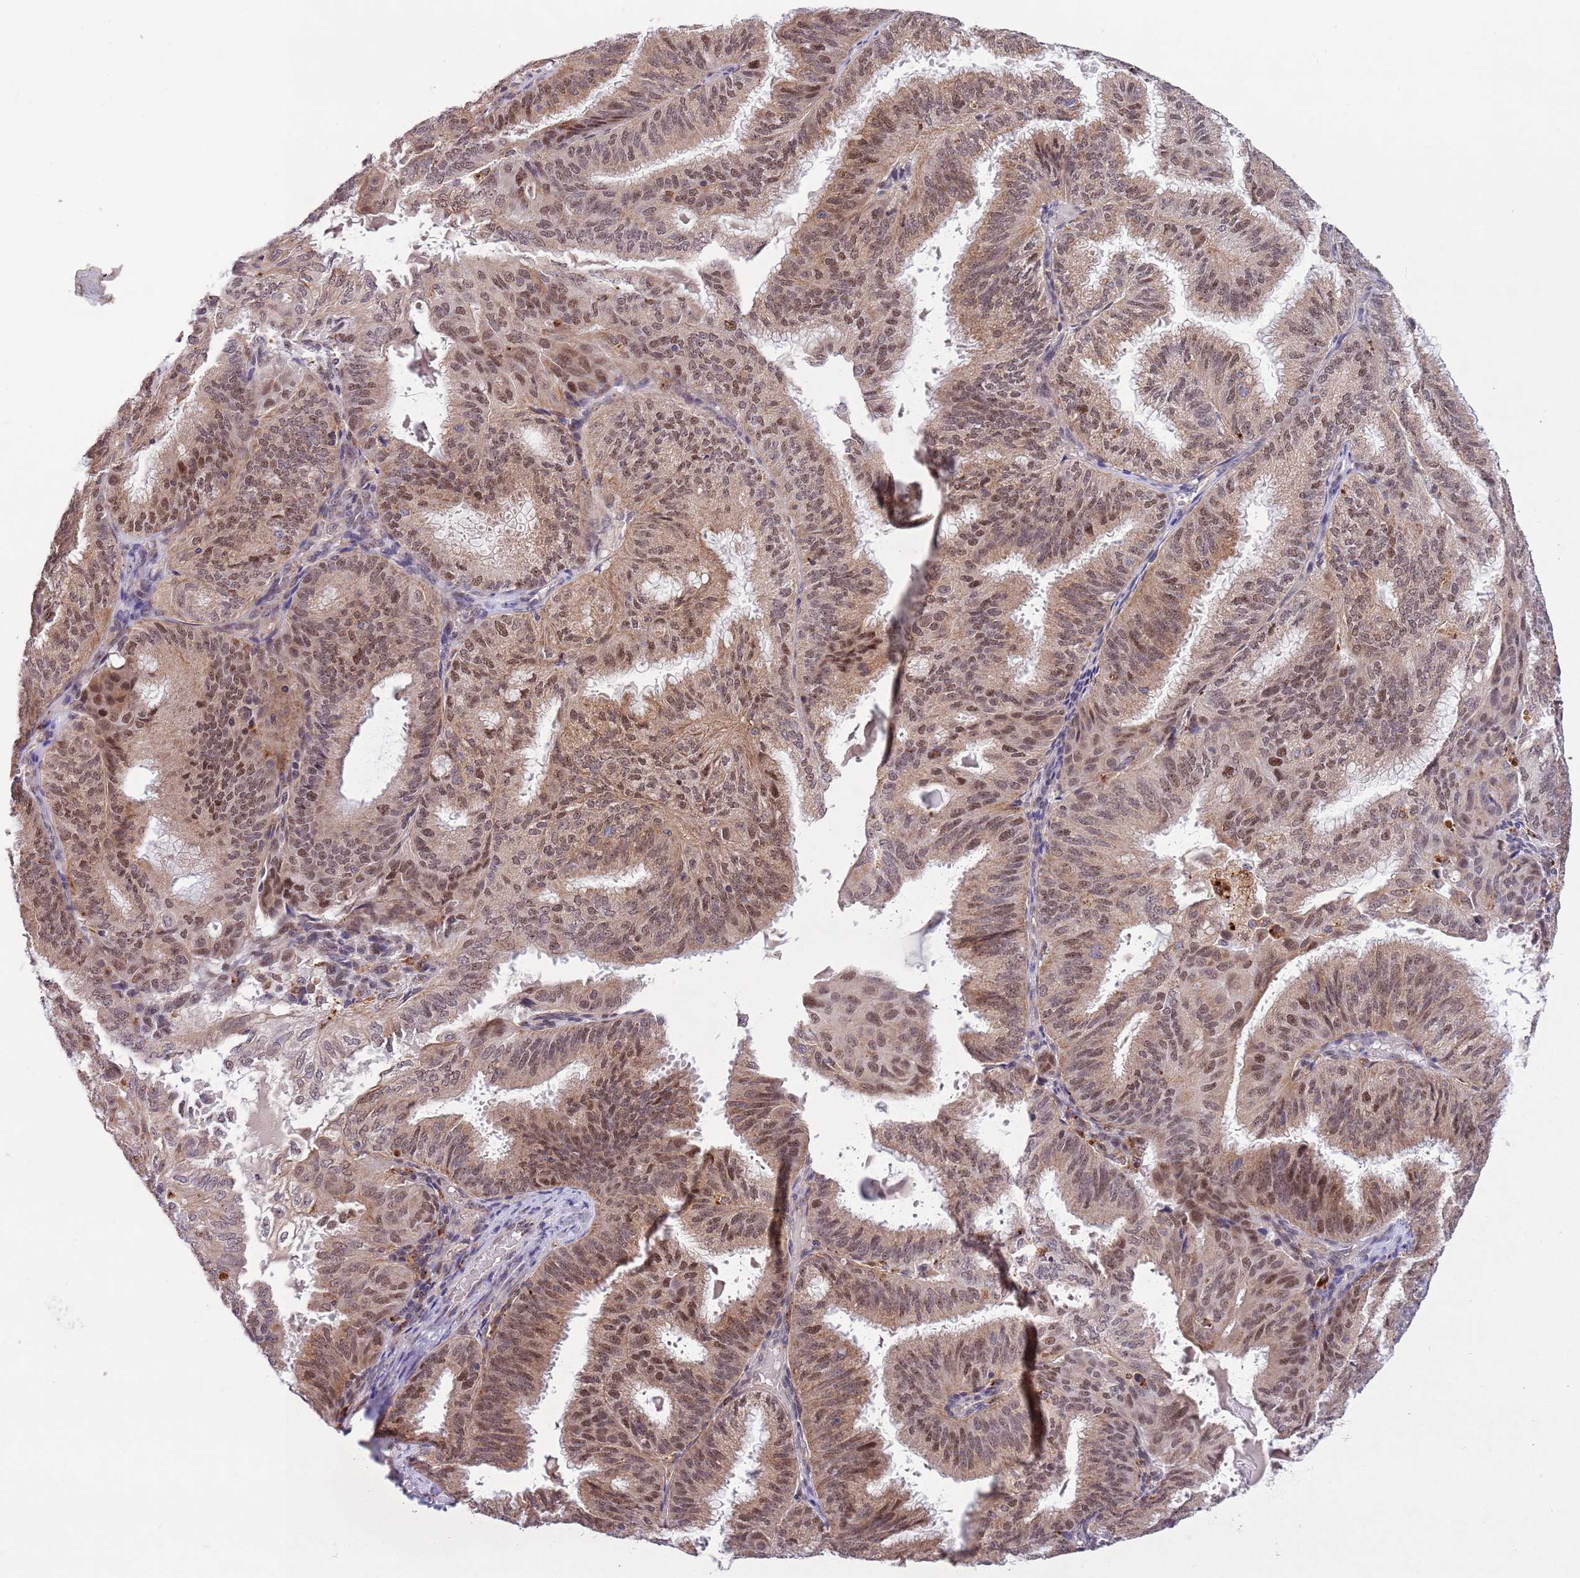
{"staining": {"intensity": "moderate", "quantity": ">75%", "location": "cytoplasmic/membranous,nuclear"}, "tissue": "endometrial cancer", "cell_type": "Tumor cells", "image_type": "cancer", "snomed": [{"axis": "morphology", "description": "Adenocarcinoma, NOS"}, {"axis": "topography", "description": "Endometrium"}], "caption": "Brown immunohistochemical staining in adenocarcinoma (endometrial) demonstrates moderate cytoplasmic/membranous and nuclear expression in about >75% of tumor cells. Using DAB (3,3'-diaminobenzidine) (brown) and hematoxylin (blue) stains, captured at high magnification using brightfield microscopy.", "gene": "TRIM27", "patient": {"sex": "female", "age": 49}}